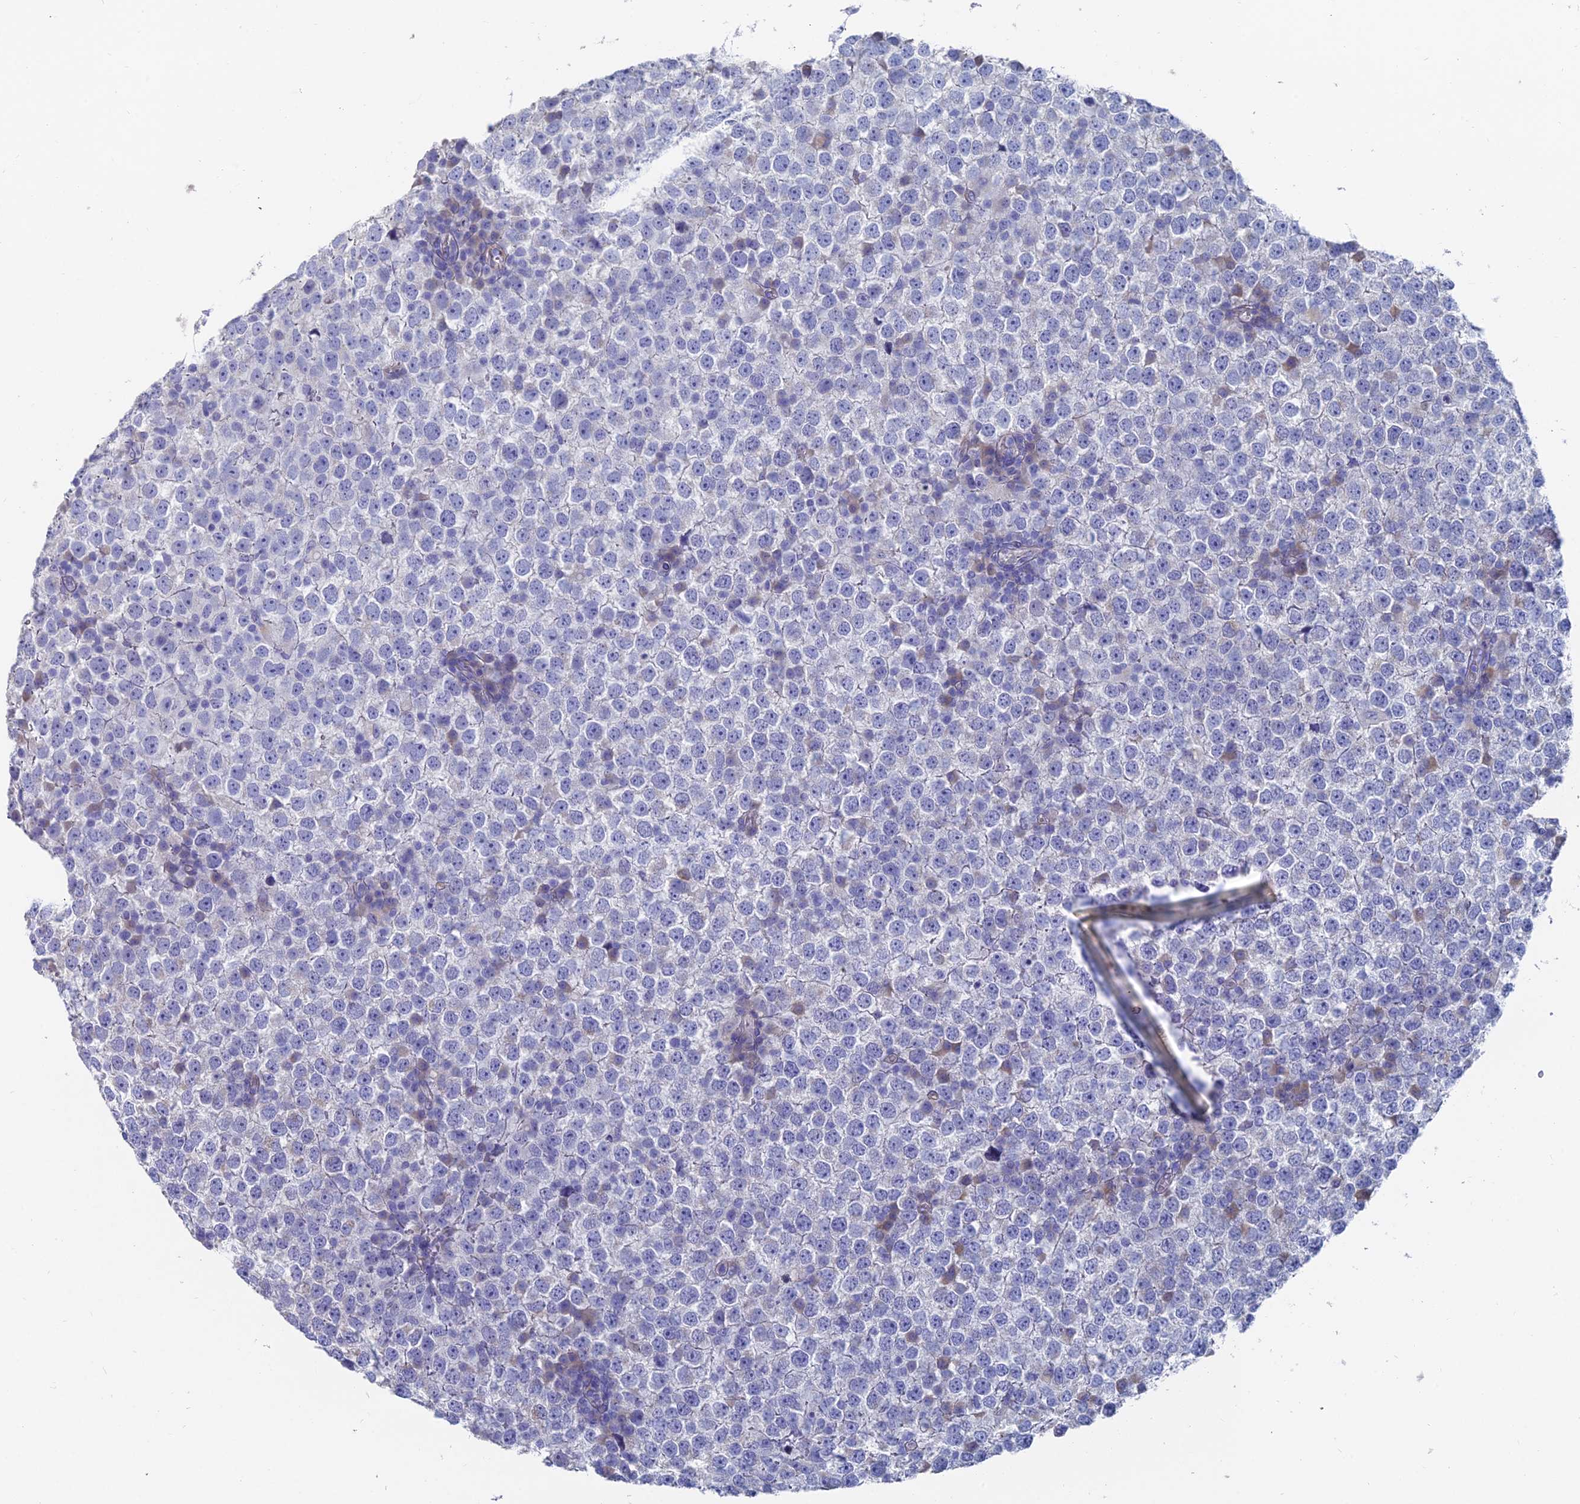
{"staining": {"intensity": "negative", "quantity": "none", "location": "none"}, "tissue": "testis cancer", "cell_type": "Tumor cells", "image_type": "cancer", "snomed": [{"axis": "morphology", "description": "Seminoma, NOS"}, {"axis": "topography", "description": "Testis"}], "caption": "Seminoma (testis) was stained to show a protein in brown. There is no significant expression in tumor cells.", "gene": "TNNT3", "patient": {"sex": "male", "age": 65}}